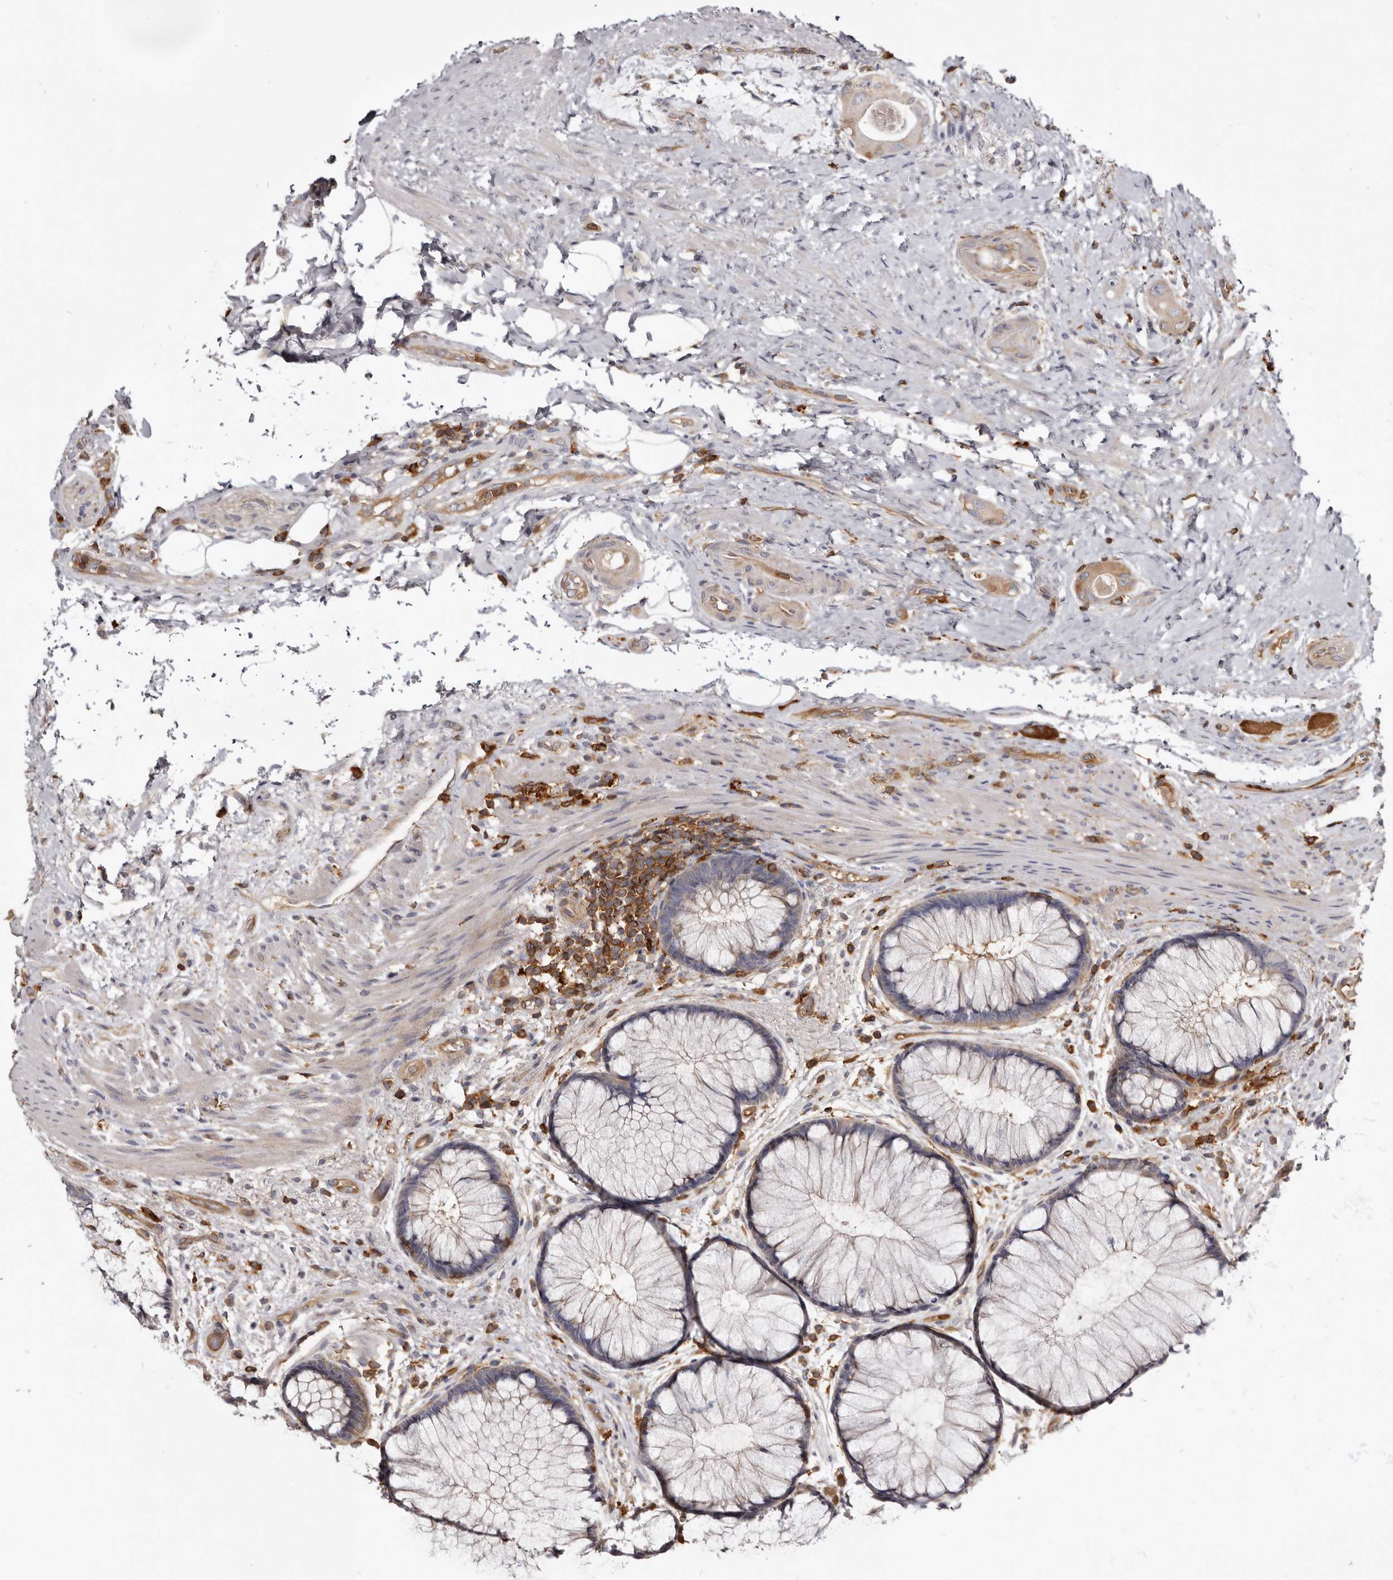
{"staining": {"intensity": "weak", "quantity": "25%-75%", "location": "cytoplasmic/membranous"}, "tissue": "rectum", "cell_type": "Glandular cells", "image_type": "normal", "snomed": [{"axis": "morphology", "description": "Normal tissue, NOS"}, {"axis": "topography", "description": "Rectum"}], "caption": "Immunohistochemical staining of benign rectum displays low levels of weak cytoplasmic/membranous positivity in about 25%-75% of glandular cells. (DAB = brown stain, brightfield microscopy at high magnification).", "gene": "CBL", "patient": {"sex": "male", "age": 51}}